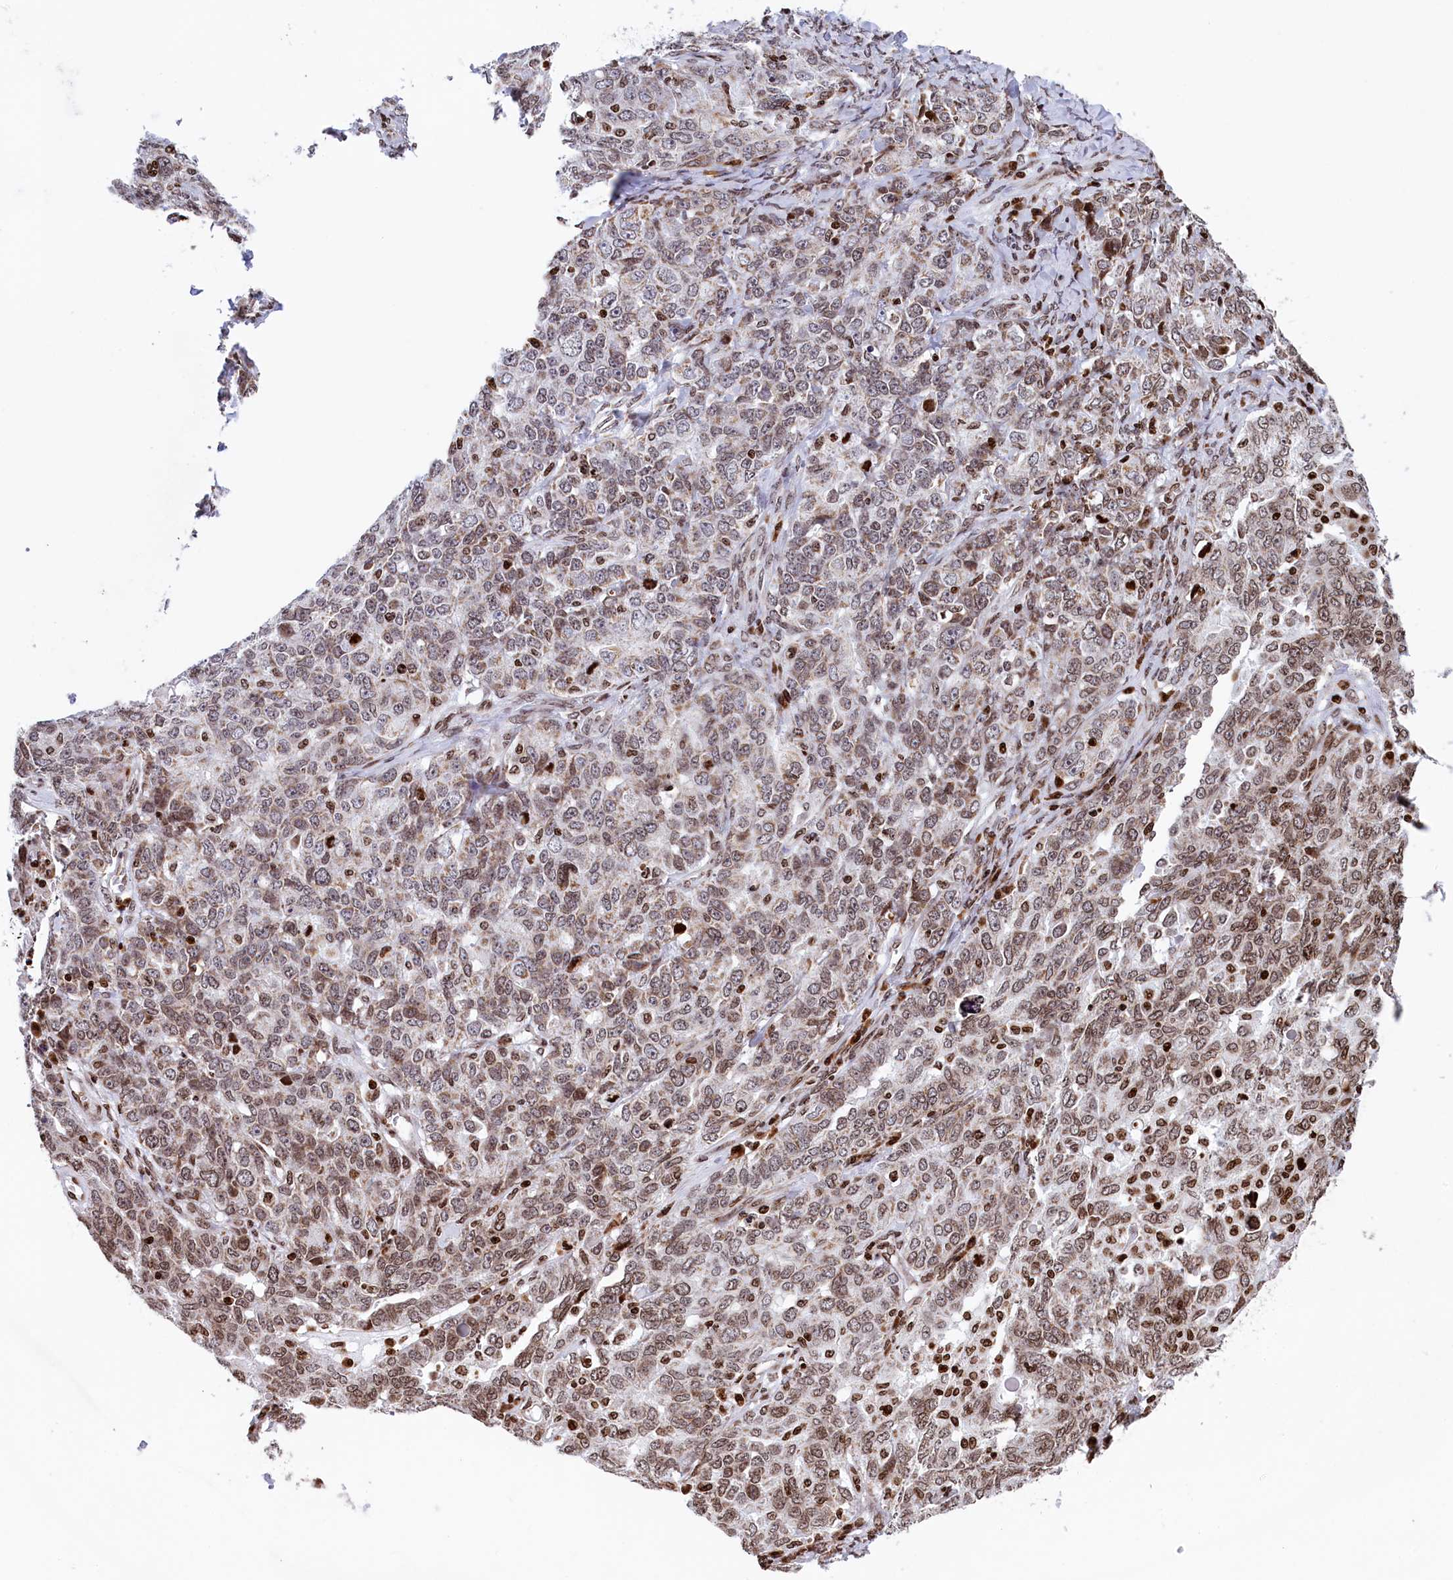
{"staining": {"intensity": "moderate", "quantity": "25%-75%", "location": "cytoplasmic/membranous,nuclear"}, "tissue": "ovarian cancer", "cell_type": "Tumor cells", "image_type": "cancer", "snomed": [{"axis": "morphology", "description": "Carcinoma, endometroid"}, {"axis": "topography", "description": "Ovary"}], "caption": "Ovarian cancer tissue exhibits moderate cytoplasmic/membranous and nuclear positivity in approximately 25%-75% of tumor cells The staining is performed using DAB (3,3'-diaminobenzidine) brown chromogen to label protein expression. The nuclei are counter-stained blue using hematoxylin.", "gene": "TIMM29", "patient": {"sex": "female", "age": 62}}